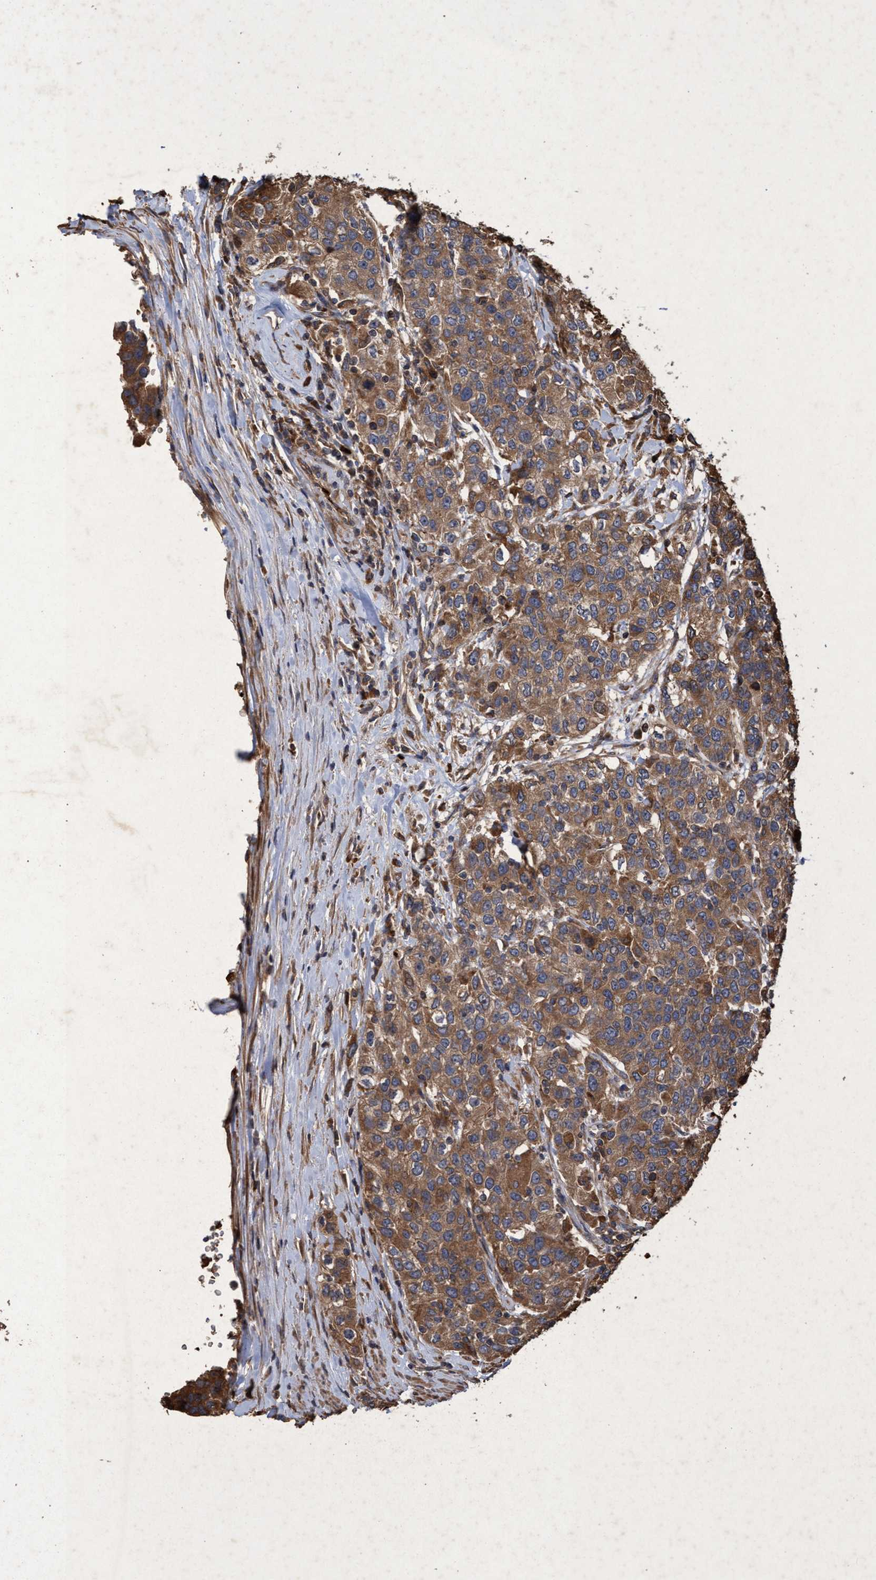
{"staining": {"intensity": "moderate", "quantity": ">75%", "location": "cytoplasmic/membranous"}, "tissue": "urothelial cancer", "cell_type": "Tumor cells", "image_type": "cancer", "snomed": [{"axis": "morphology", "description": "Urothelial carcinoma, High grade"}, {"axis": "topography", "description": "Urinary bladder"}], "caption": "Immunohistochemical staining of urothelial cancer displays moderate cytoplasmic/membranous protein expression in approximately >75% of tumor cells.", "gene": "CHMP6", "patient": {"sex": "female", "age": 80}}